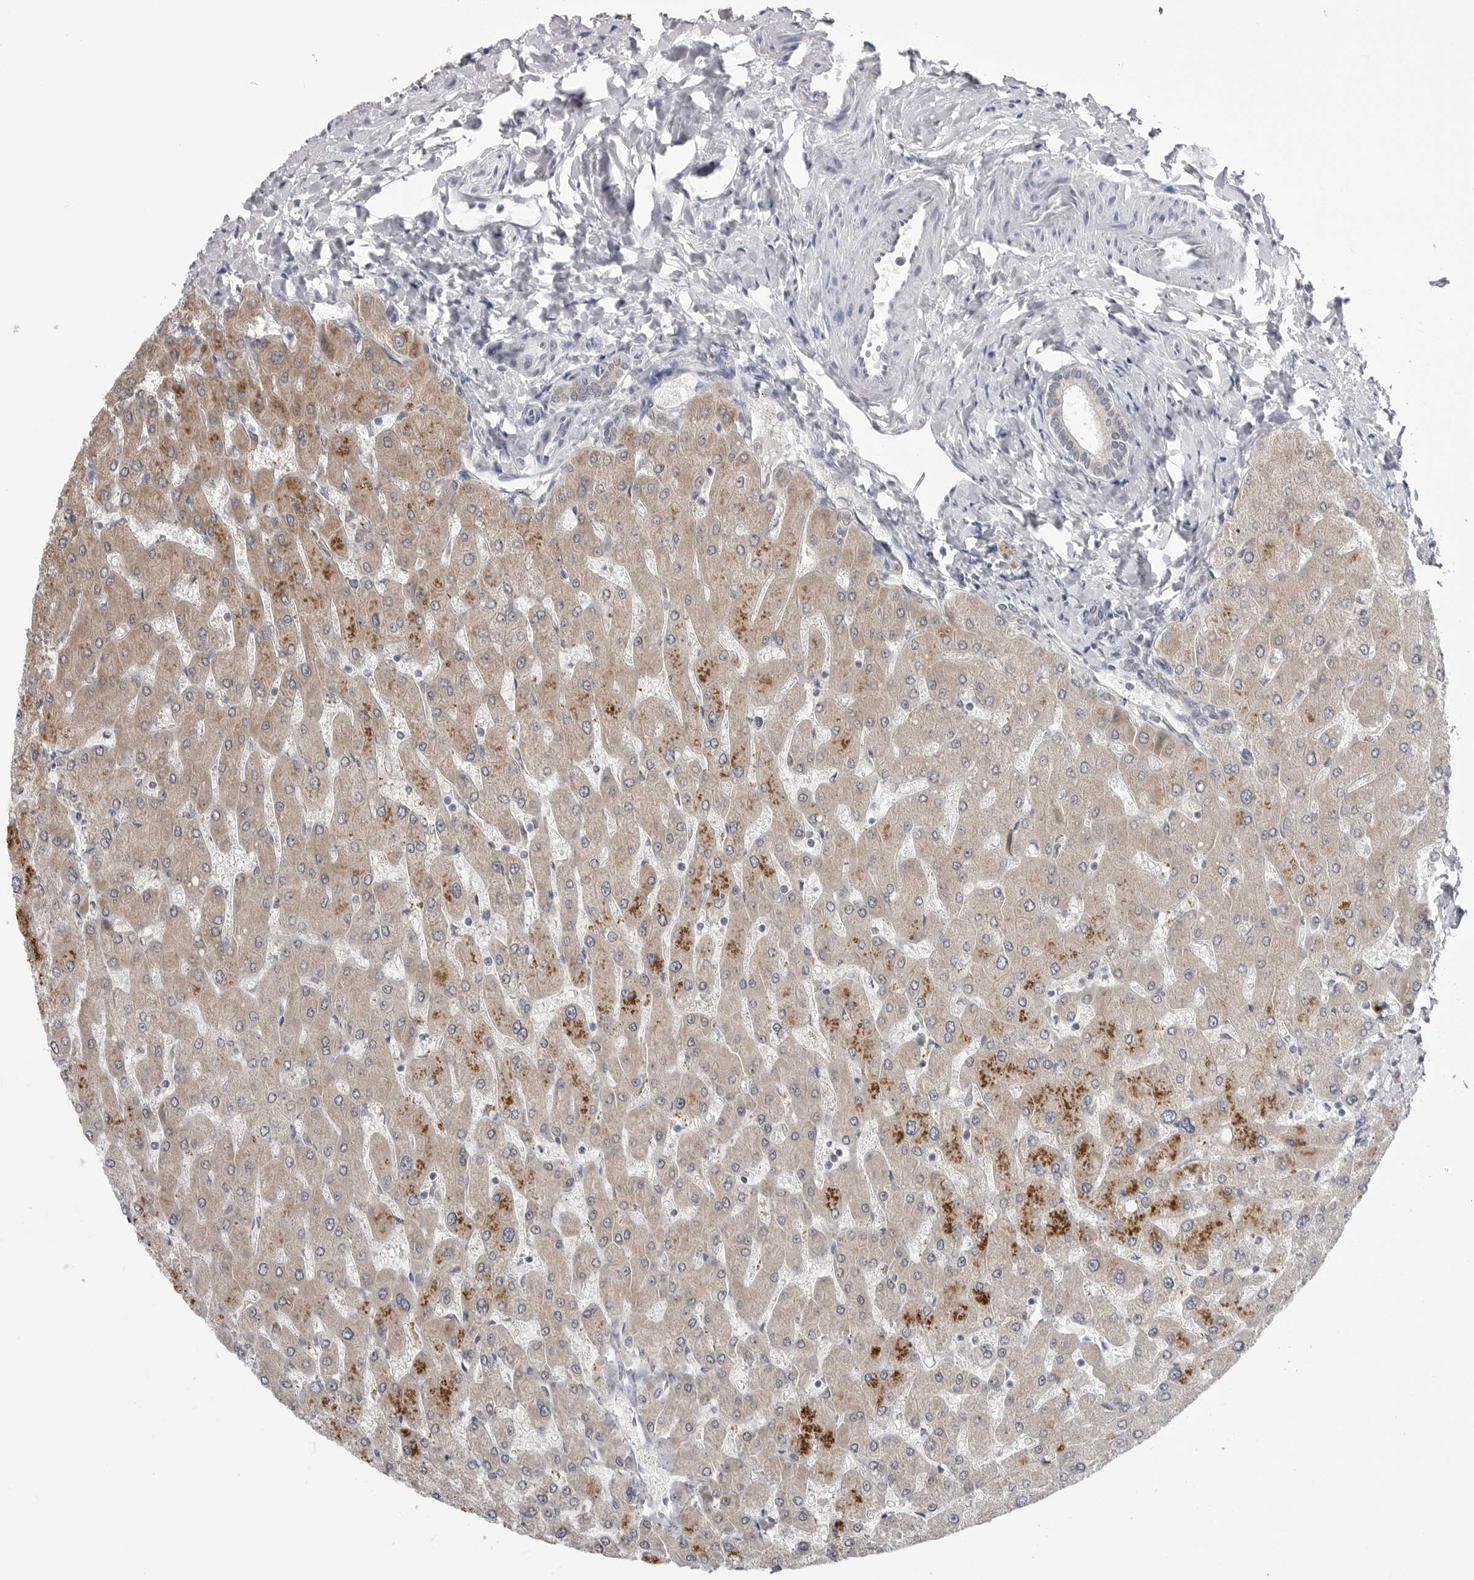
{"staining": {"intensity": "weak", "quantity": "<25%", "location": "cytoplasmic/membranous"}, "tissue": "liver", "cell_type": "Cholangiocytes", "image_type": "normal", "snomed": [{"axis": "morphology", "description": "Normal tissue, NOS"}, {"axis": "topography", "description": "Liver"}], "caption": "The immunohistochemistry (IHC) photomicrograph has no significant positivity in cholangiocytes of liver. (DAB (3,3'-diaminobenzidine) immunohistochemistry (IHC), high magnification).", "gene": "FH", "patient": {"sex": "male", "age": 55}}